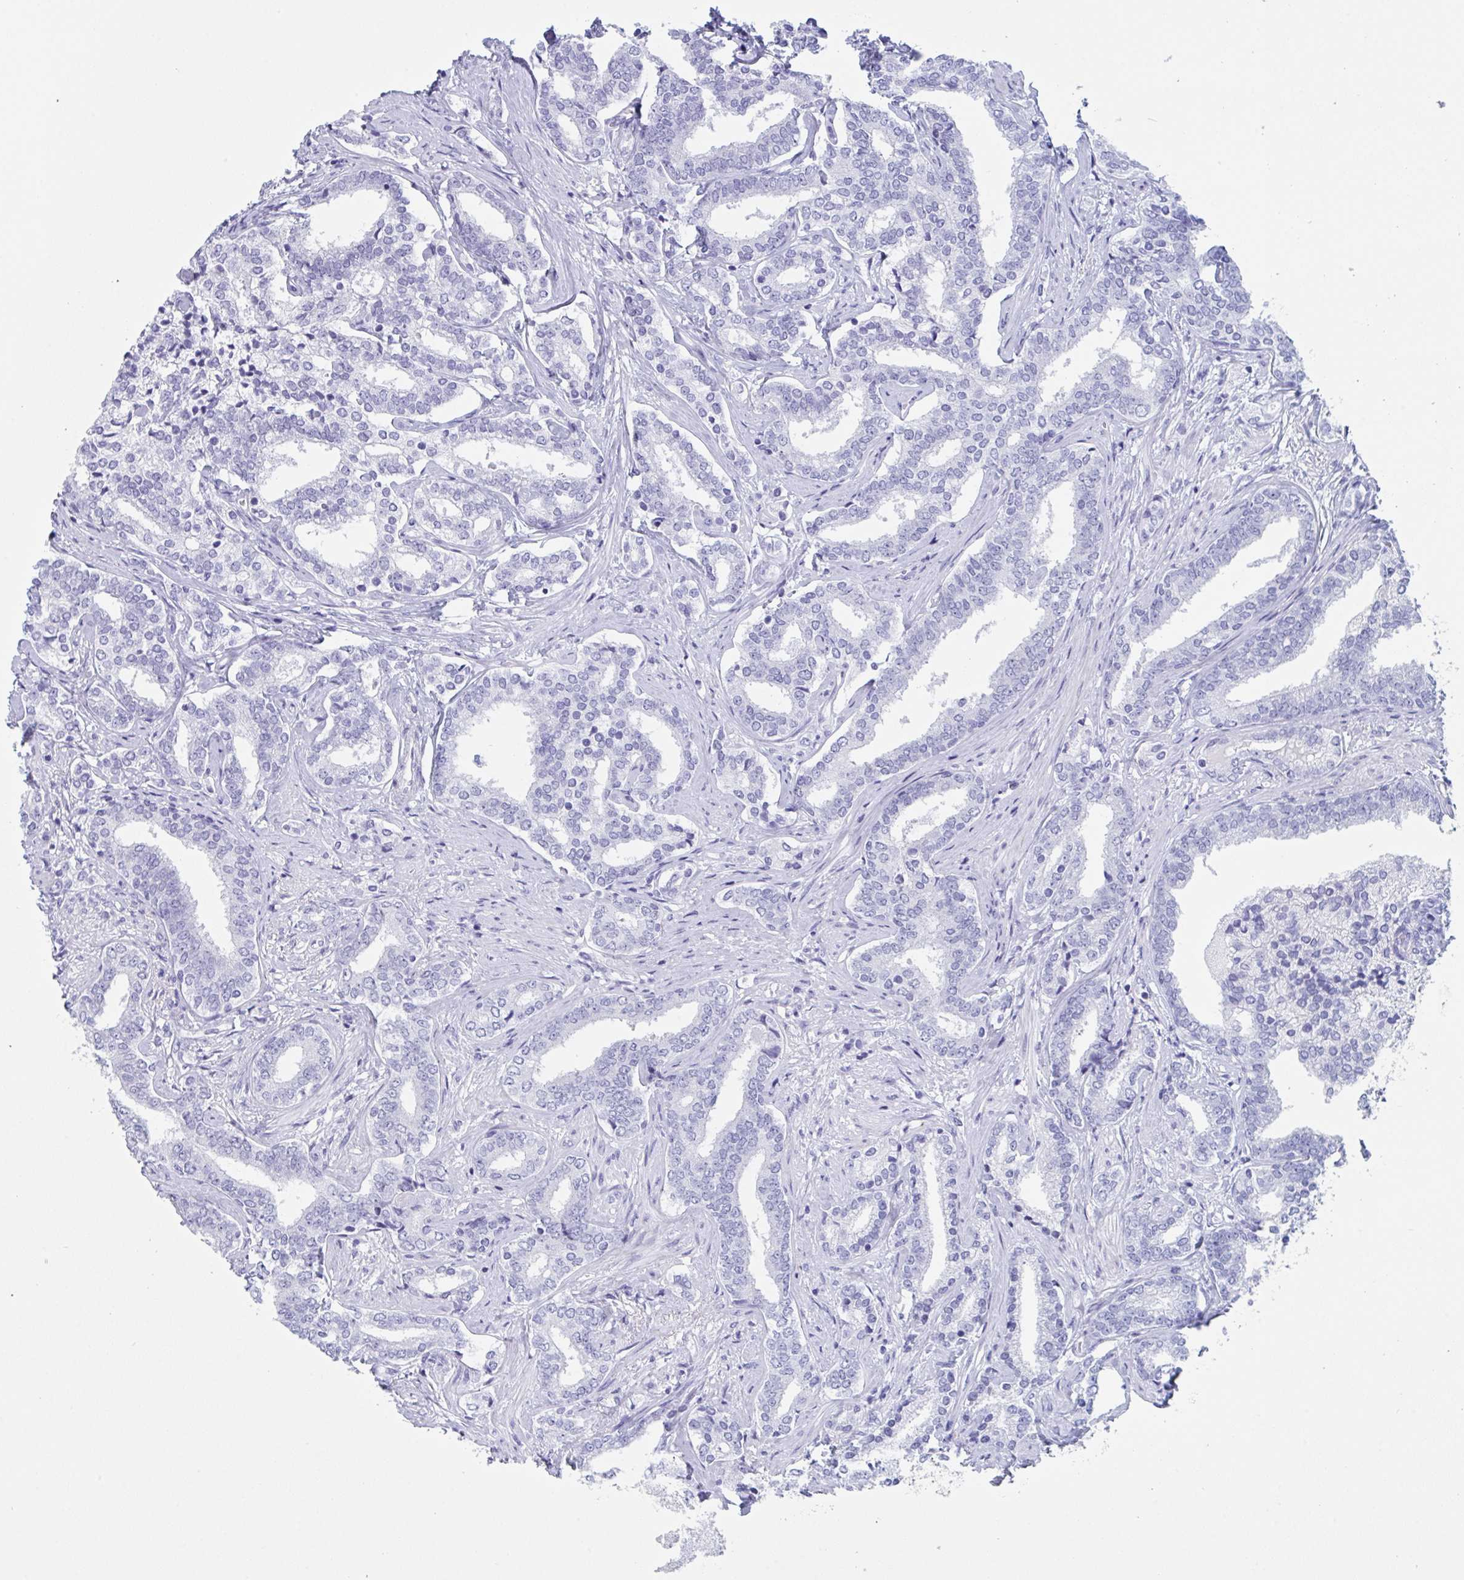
{"staining": {"intensity": "negative", "quantity": "none", "location": "none"}, "tissue": "prostate cancer", "cell_type": "Tumor cells", "image_type": "cancer", "snomed": [{"axis": "morphology", "description": "Adenocarcinoma, High grade"}, {"axis": "topography", "description": "Prostate"}], "caption": "IHC photomicrograph of human prostate cancer (high-grade adenocarcinoma) stained for a protein (brown), which reveals no expression in tumor cells.", "gene": "ZPBP", "patient": {"sex": "male", "age": 72}}